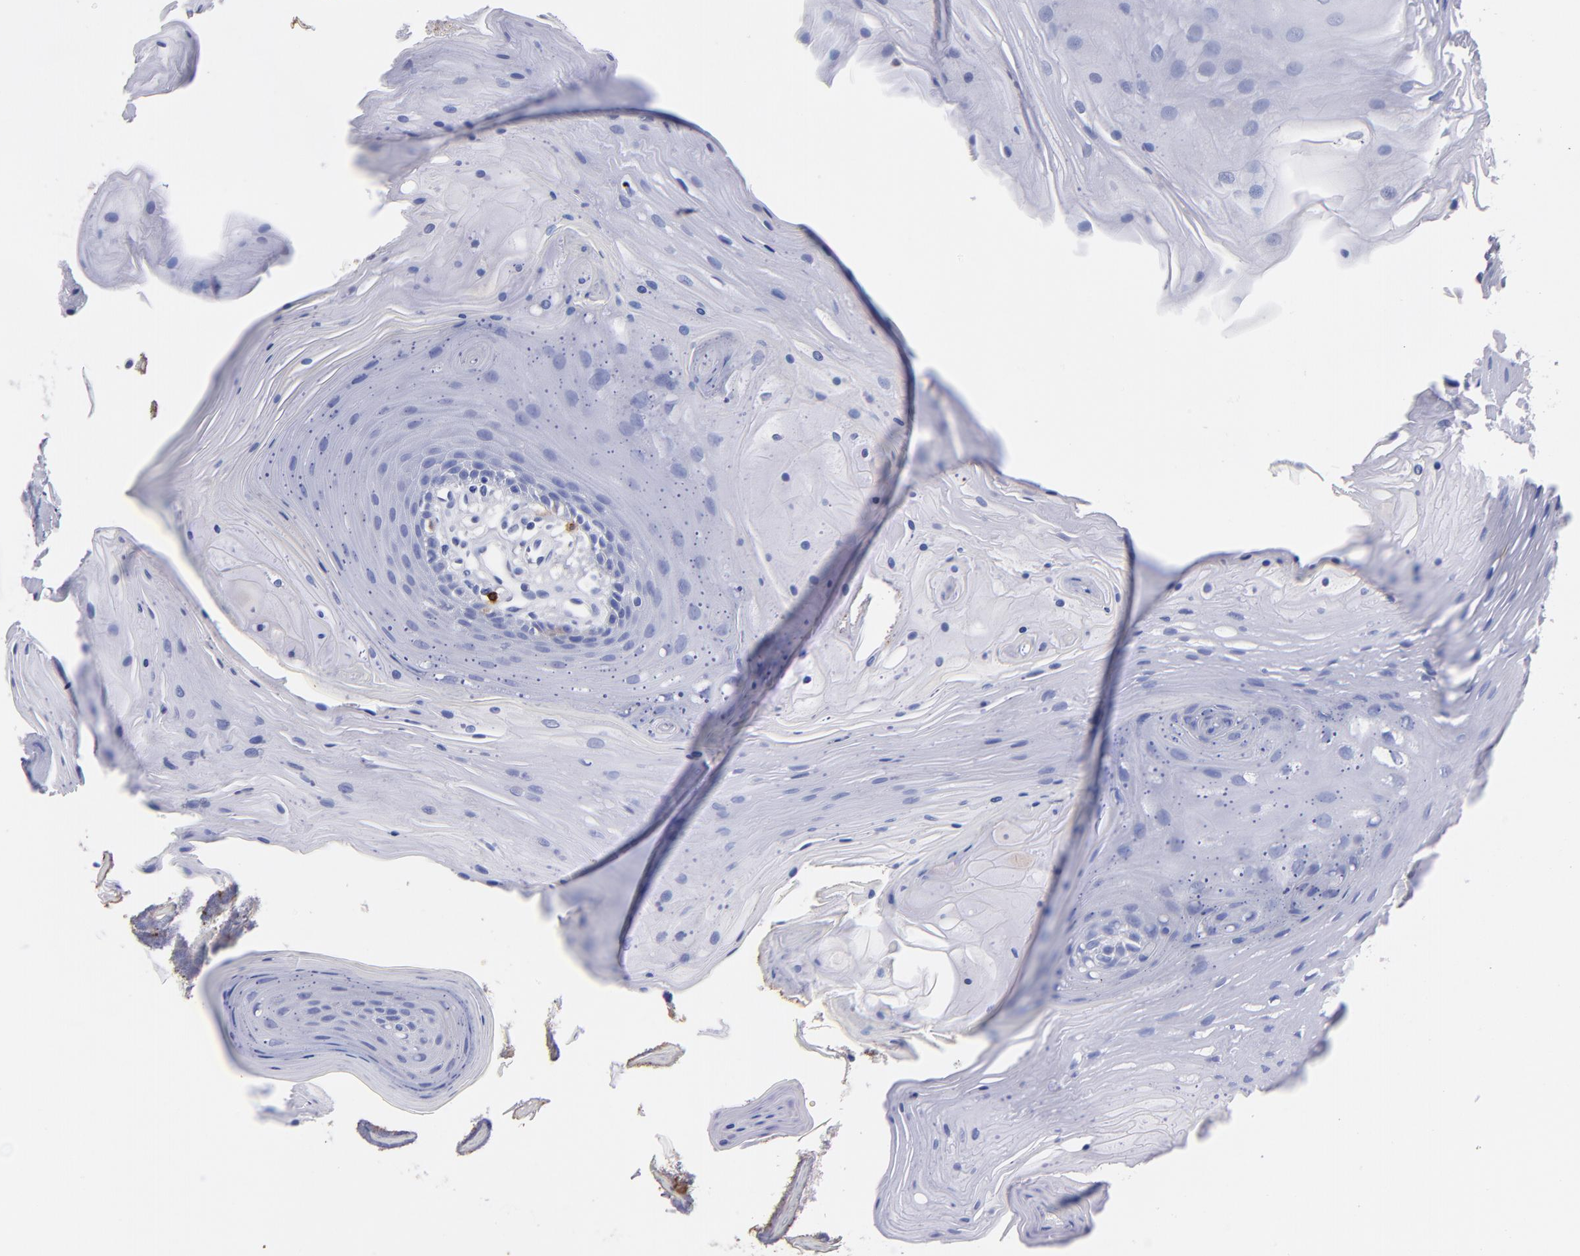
{"staining": {"intensity": "negative", "quantity": "none", "location": "none"}, "tissue": "oral mucosa", "cell_type": "Squamous epithelial cells", "image_type": "normal", "snomed": [{"axis": "morphology", "description": "Normal tissue, NOS"}, {"axis": "topography", "description": "Oral tissue"}], "caption": "IHC micrograph of normal oral mucosa stained for a protein (brown), which reveals no positivity in squamous epithelial cells. (IHC, brightfield microscopy, high magnification).", "gene": "KIT", "patient": {"sex": "male", "age": 62}}